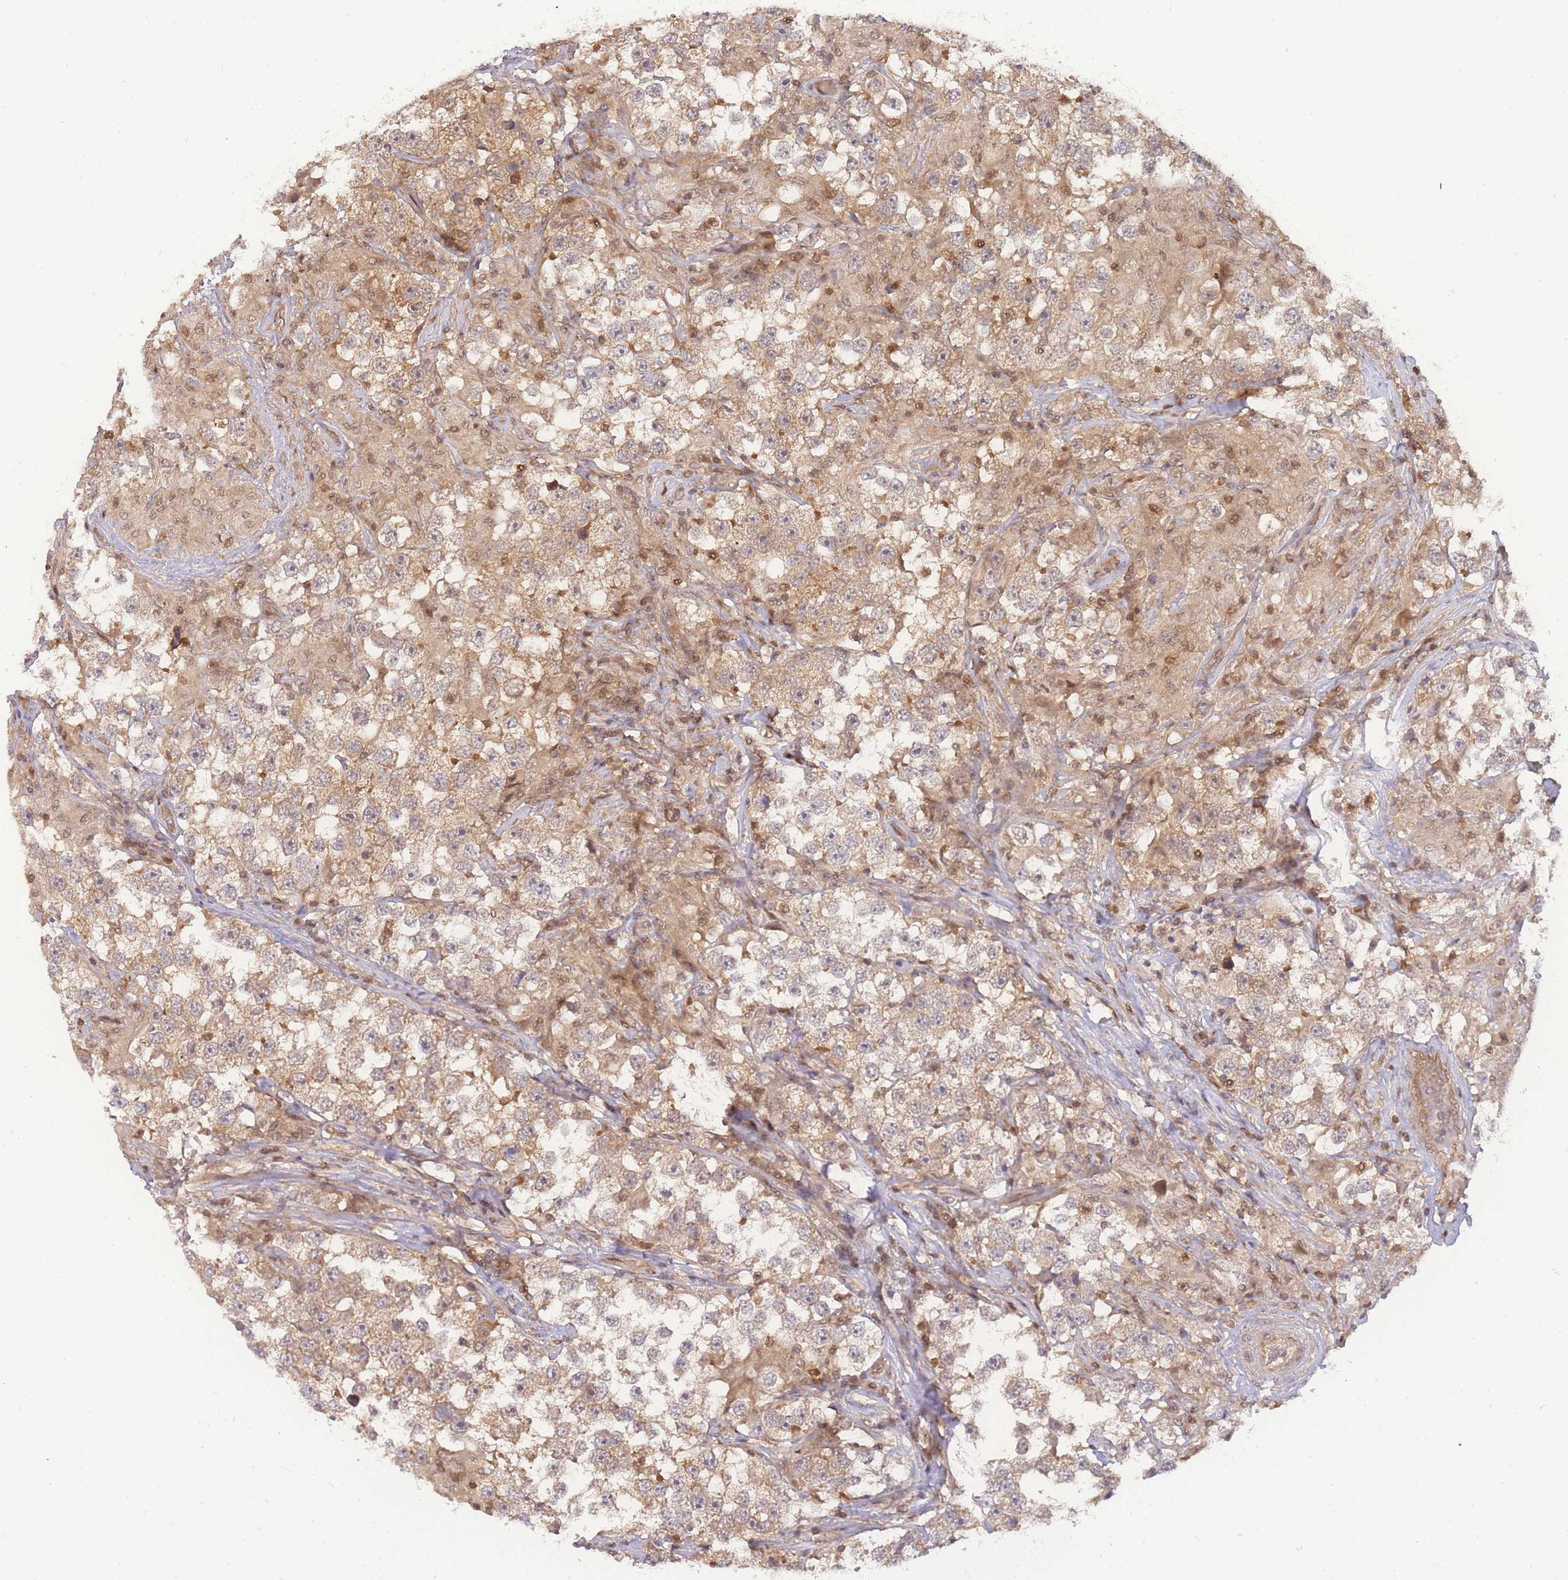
{"staining": {"intensity": "weak", "quantity": ">75%", "location": "cytoplasmic/membranous"}, "tissue": "testis cancer", "cell_type": "Tumor cells", "image_type": "cancer", "snomed": [{"axis": "morphology", "description": "Seminoma, NOS"}, {"axis": "topography", "description": "Testis"}], "caption": "Human testis cancer (seminoma) stained with a protein marker shows weak staining in tumor cells.", "gene": "KIAA1191", "patient": {"sex": "male", "age": 46}}